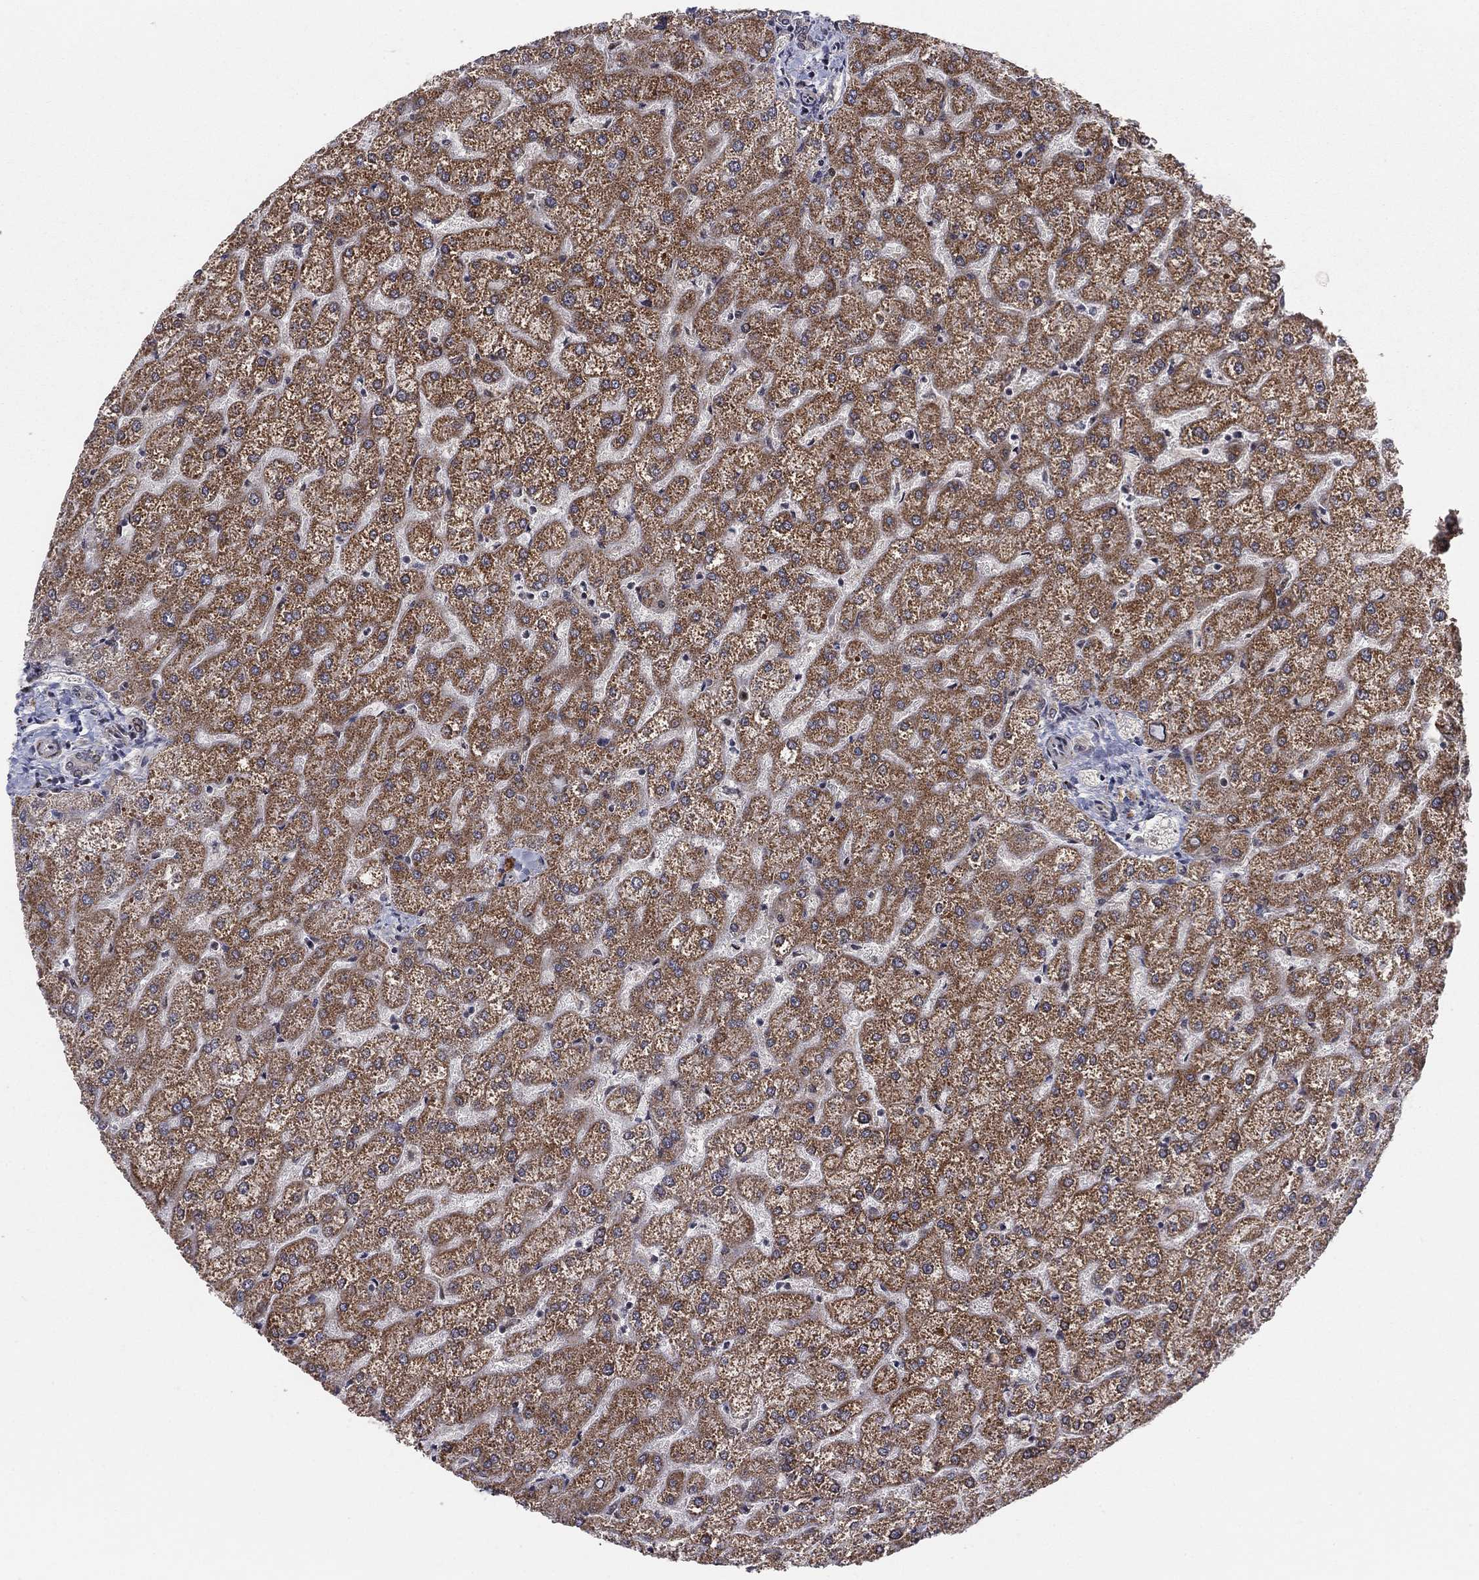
{"staining": {"intensity": "negative", "quantity": "none", "location": "none"}, "tissue": "liver", "cell_type": "Cholangiocytes", "image_type": "normal", "snomed": [{"axis": "morphology", "description": "Normal tissue, NOS"}, {"axis": "topography", "description": "Liver"}], "caption": "Immunohistochemistry (IHC) histopathology image of benign liver: liver stained with DAB reveals no significant protein staining in cholangiocytes.", "gene": "ZNF395", "patient": {"sex": "female", "age": 32}}